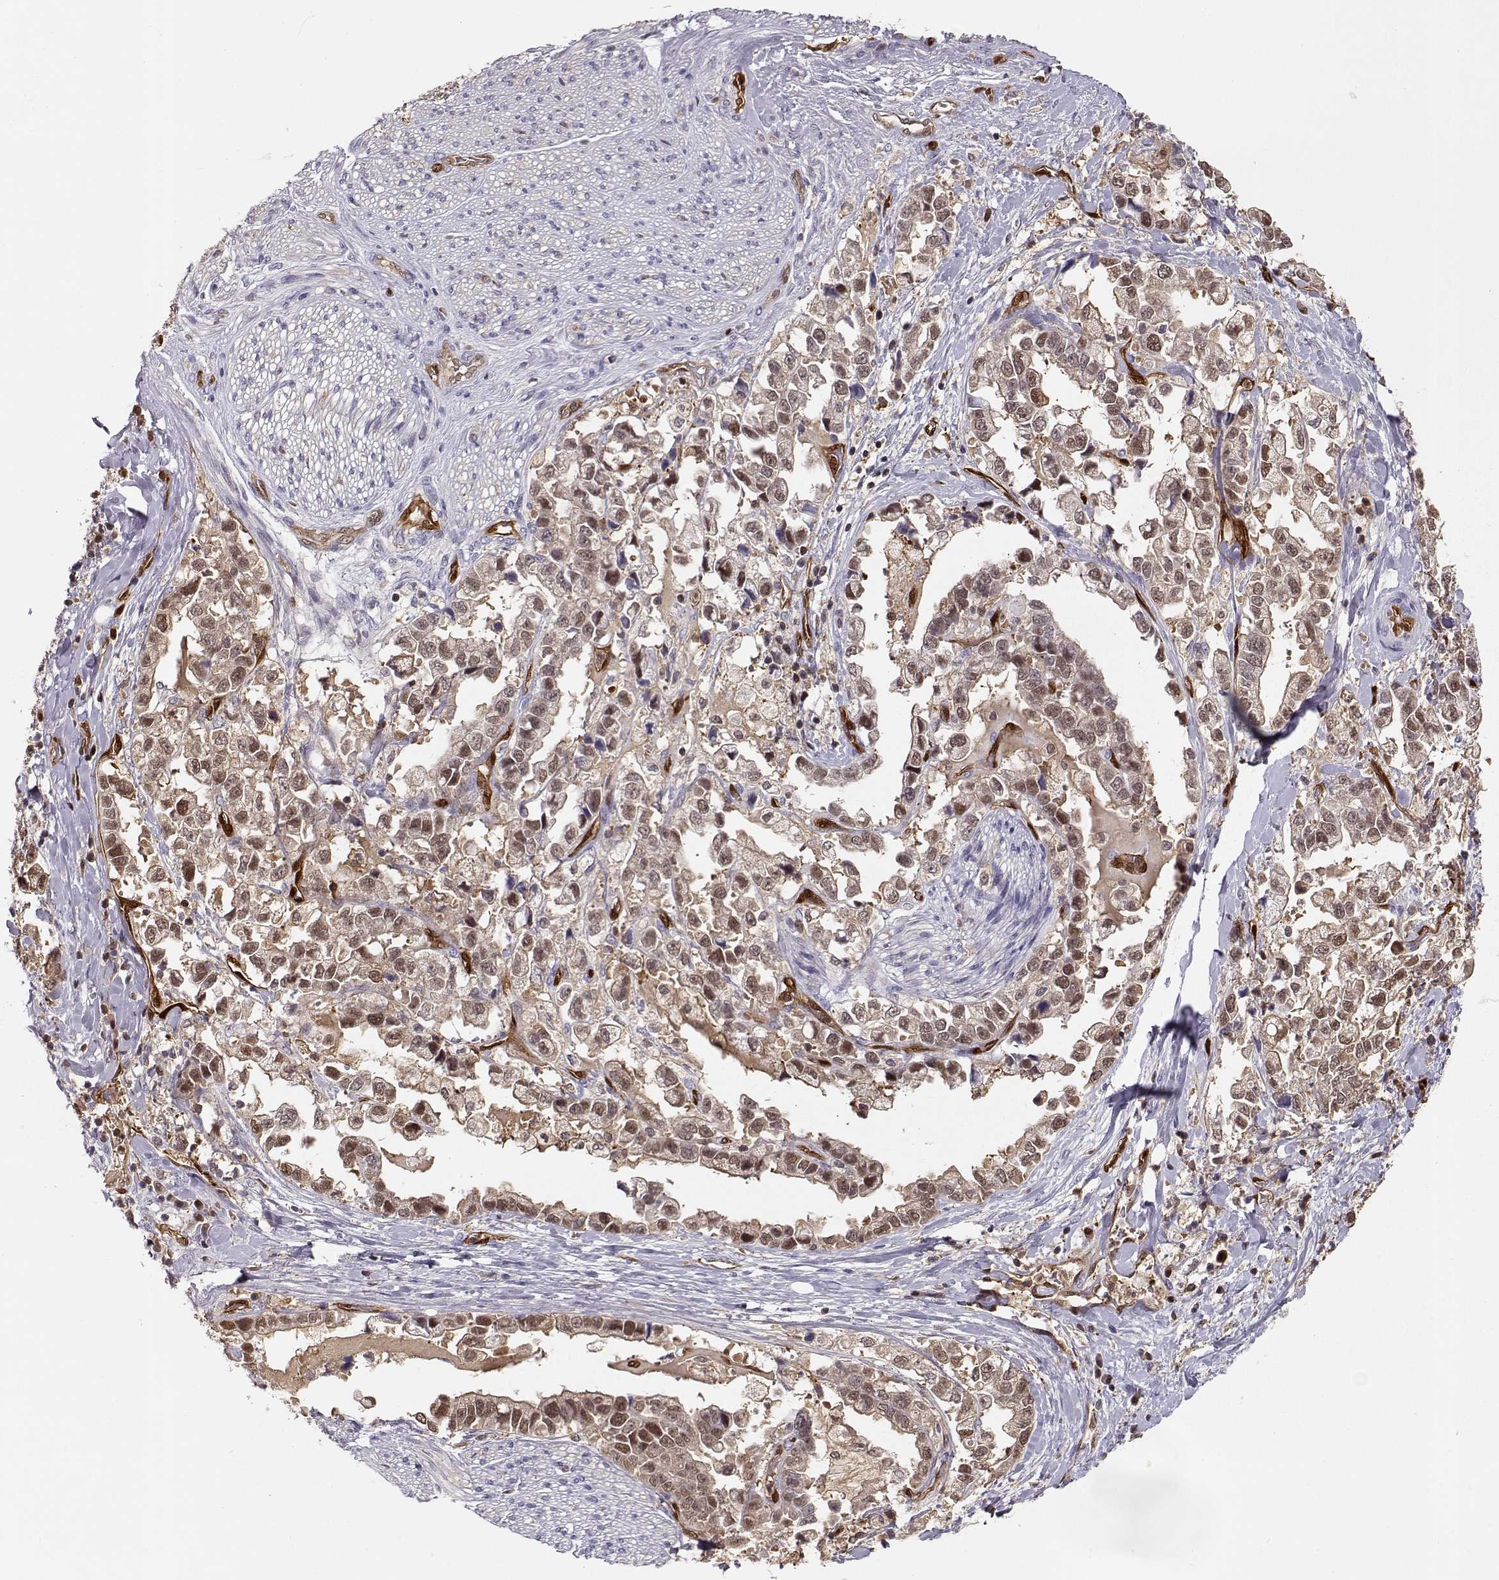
{"staining": {"intensity": "weak", "quantity": ">75%", "location": "cytoplasmic/membranous,nuclear"}, "tissue": "stomach cancer", "cell_type": "Tumor cells", "image_type": "cancer", "snomed": [{"axis": "morphology", "description": "Adenocarcinoma, NOS"}, {"axis": "topography", "description": "Stomach"}], "caption": "Weak cytoplasmic/membranous and nuclear protein expression is present in approximately >75% of tumor cells in stomach cancer (adenocarcinoma).", "gene": "PNP", "patient": {"sex": "male", "age": 59}}